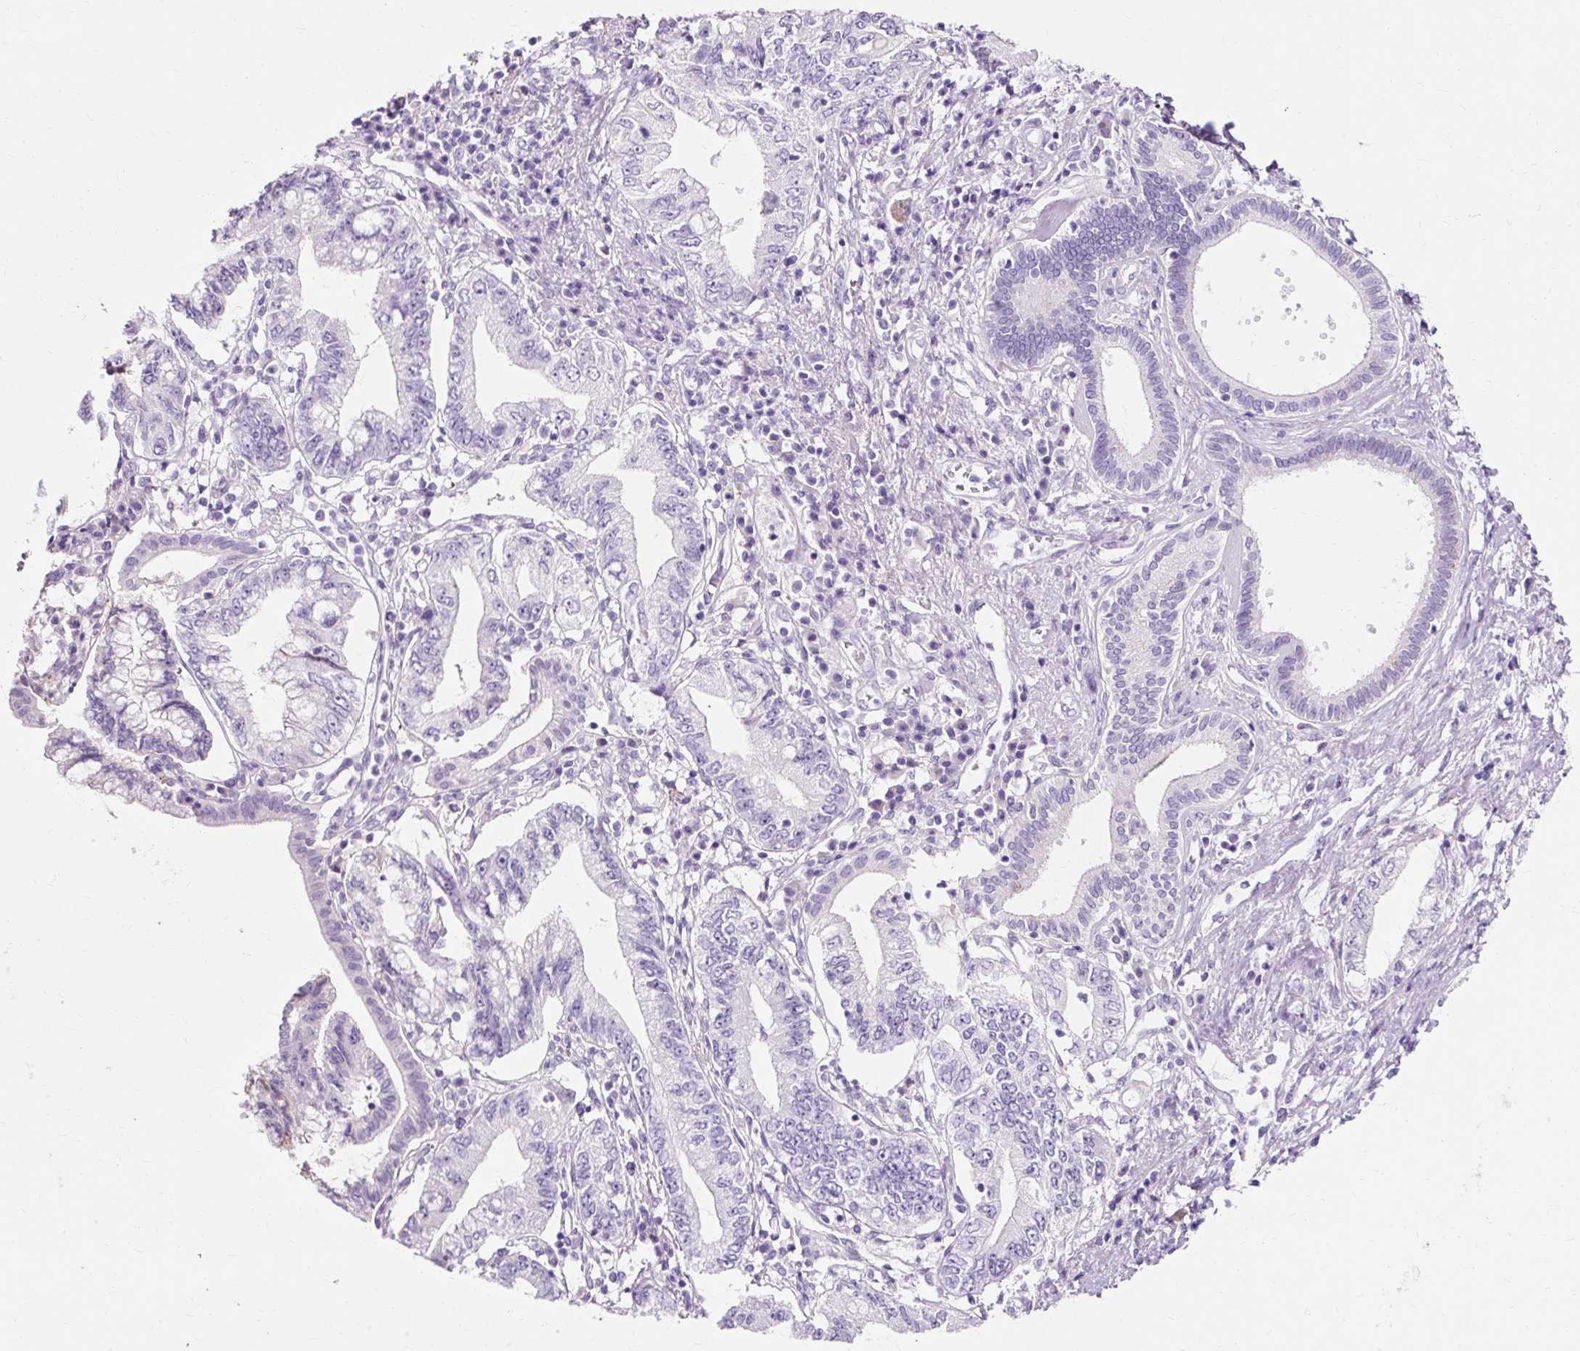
{"staining": {"intensity": "negative", "quantity": "none", "location": "none"}, "tissue": "pancreatic cancer", "cell_type": "Tumor cells", "image_type": "cancer", "snomed": [{"axis": "morphology", "description": "Adenocarcinoma, NOS"}, {"axis": "topography", "description": "Pancreas"}], "caption": "IHC micrograph of neoplastic tissue: human pancreatic cancer stained with DAB demonstrates no significant protein positivity in tumor cells.", "gene": "CLDN25", "patient": {"sex": "female", "age": 73}}